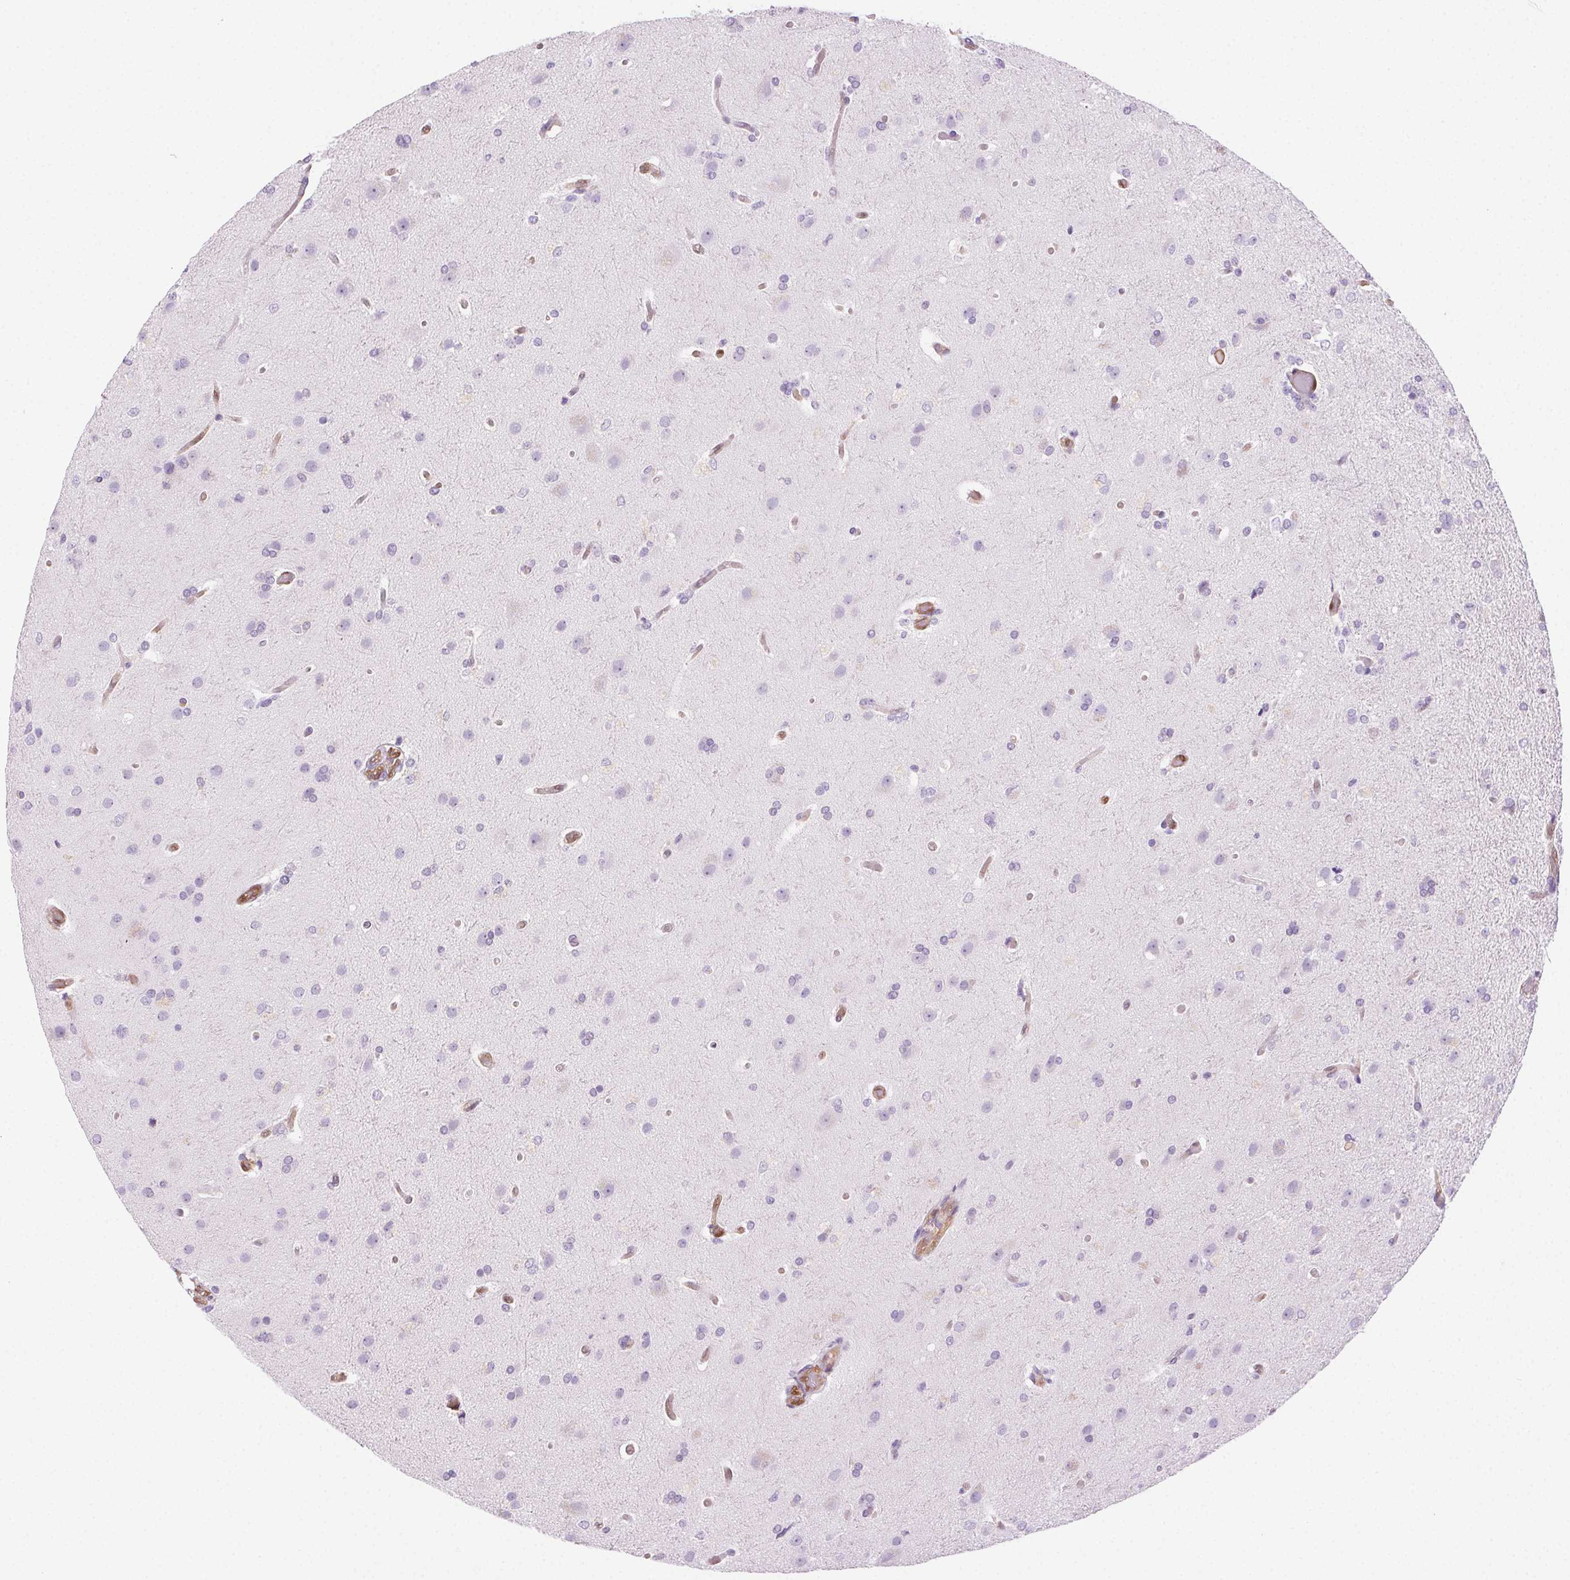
{"staining": {"intensity": "negative", "quantity": "none", "location": "none"}, "tissue": "glioma", "cell_type": "Tumor cells", "image_type": "cancer", "snomed": [{"axis": "morphology", "description": "Glioma, malignant, High grade"}, {"axis": "topography", "description": "Brain"}], "caption": "This is a image of immunohistochemistry staining of glioma, which shows no staining in tumor cells.", "gene": "TMEM45A", "patient": {"sex": "male", "age": 68}}